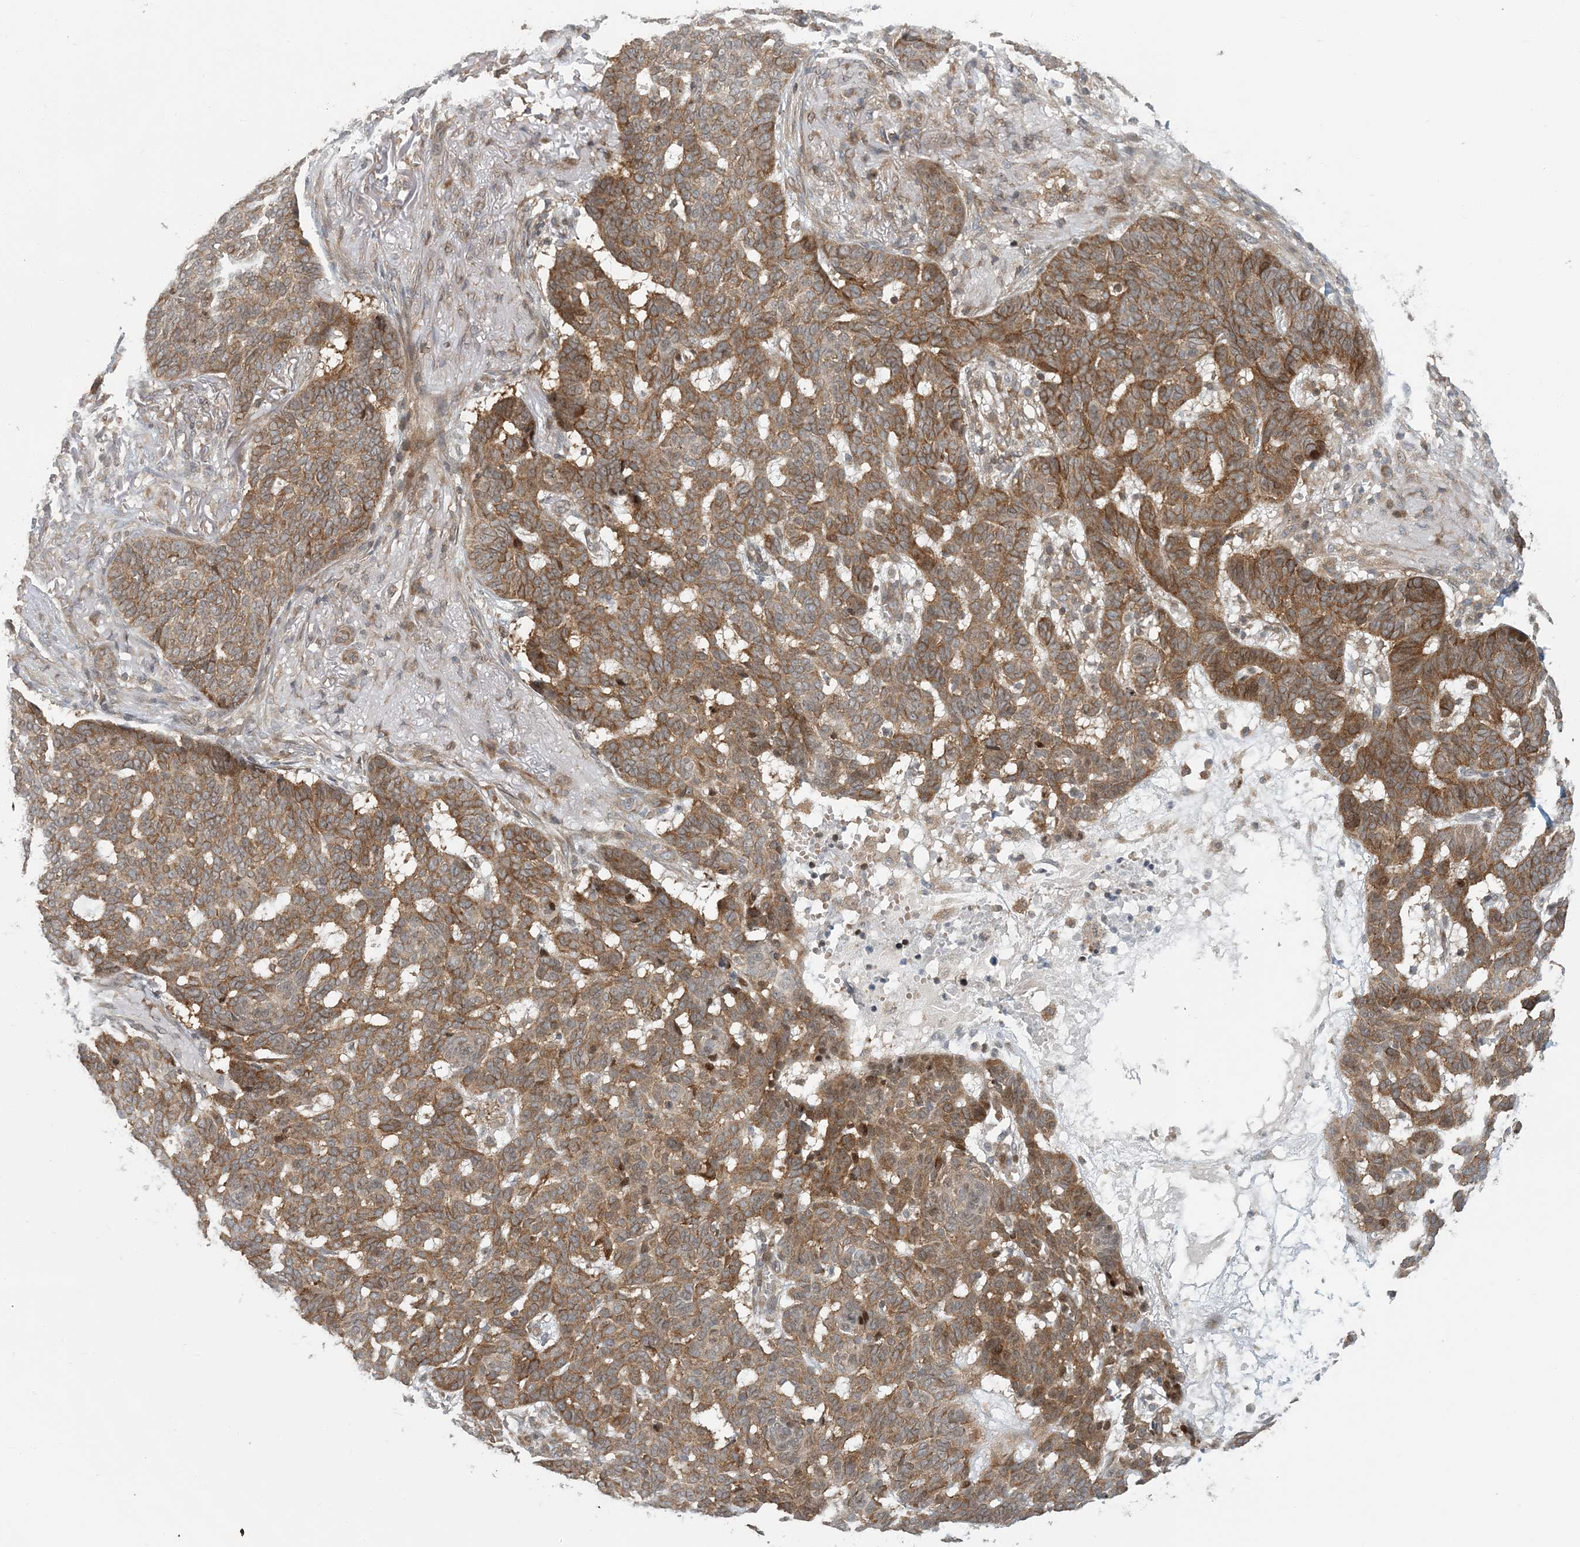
{"staining": {"intensity": "moderate", "quantity": ">75%", "location": "cytoplasmic/membranous"}, "tissue": "skin cancer", "cell_type": "Tumor cells", "image_type": "cancer", "snomed": [{"axis": "morphology", "description": "Basal cell carcinoma"}, {"axis": "topography", "description": "Skin"}], "caption": "There is medium levels of moderate cytoplasmic/membranous expression in tumor cells of skin cancer, as demonstrated by immunohistochemical staining (brown color).", "gene": "ATP13A2", "patient": {"sex": "male", "age": 85}}